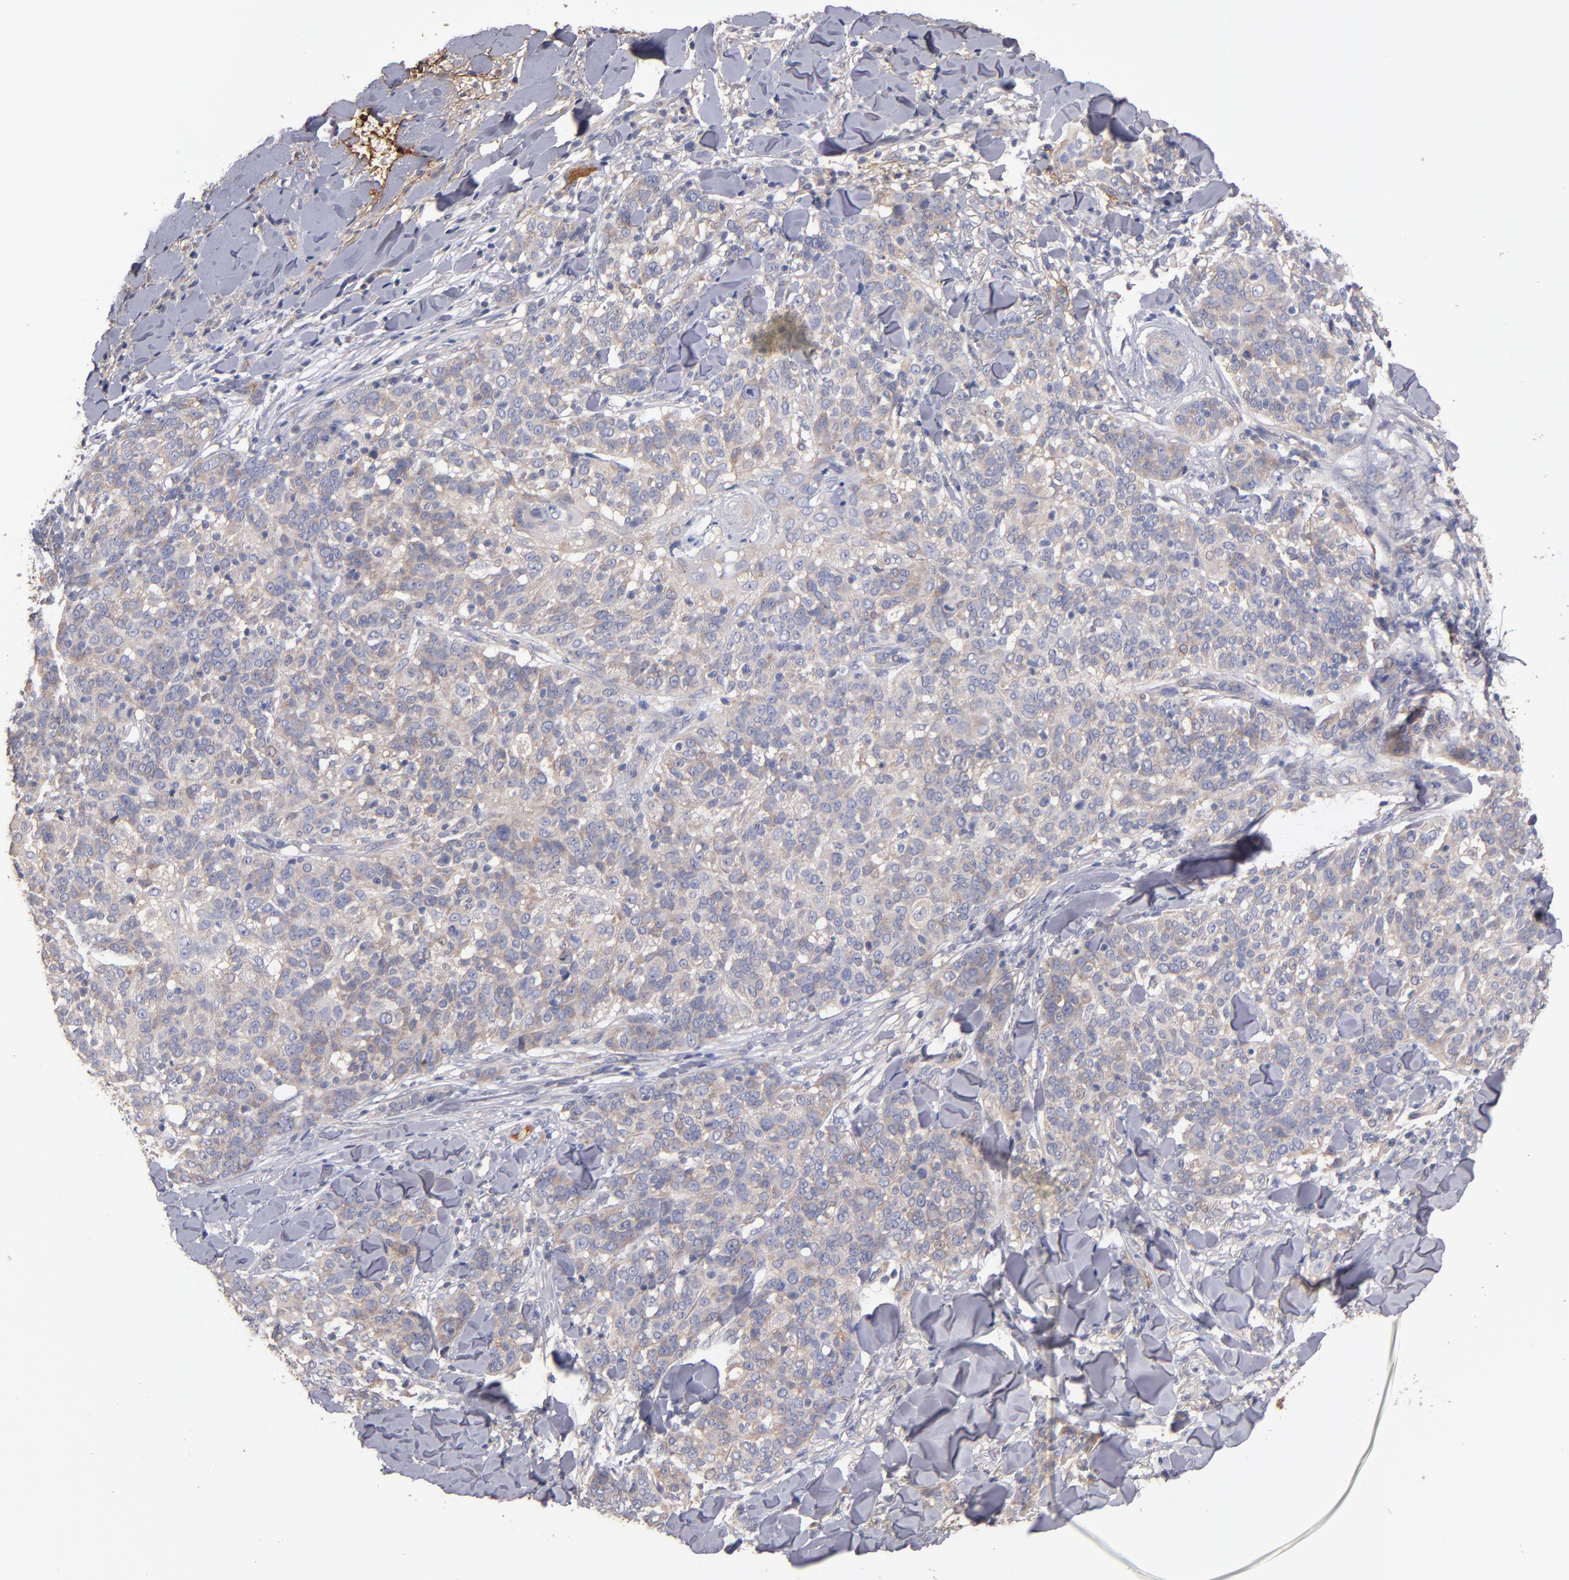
{"staining": {"intensity": "weak", "quantity": ">75%", "location": "cytoplasmic/membranous"}, "tissue": "skin cancer", "cell_type": "Tumor cells", "image_type": "cancer", "snomed": [{"axis": "morphology", "description": "Normal tissue, NOS"}, {"axis": "morphology", "description": "Squamous cell carcinoma, NOS"}, {"axis": "topography", "description": "Skin"}], "caption": "Immunohistochemistry (IHC) image of neoplastic tissue: human squamous cell carcinoma (skin) stained using IHC exhibits low levels of weak protein expression localized specifically in the cytoplasmic/membranous of tumor cells, appearing as a cytoplasmic/membranous brown color.", "gene": "DACT1", "patient": {"sex": "female", "age": 83}}